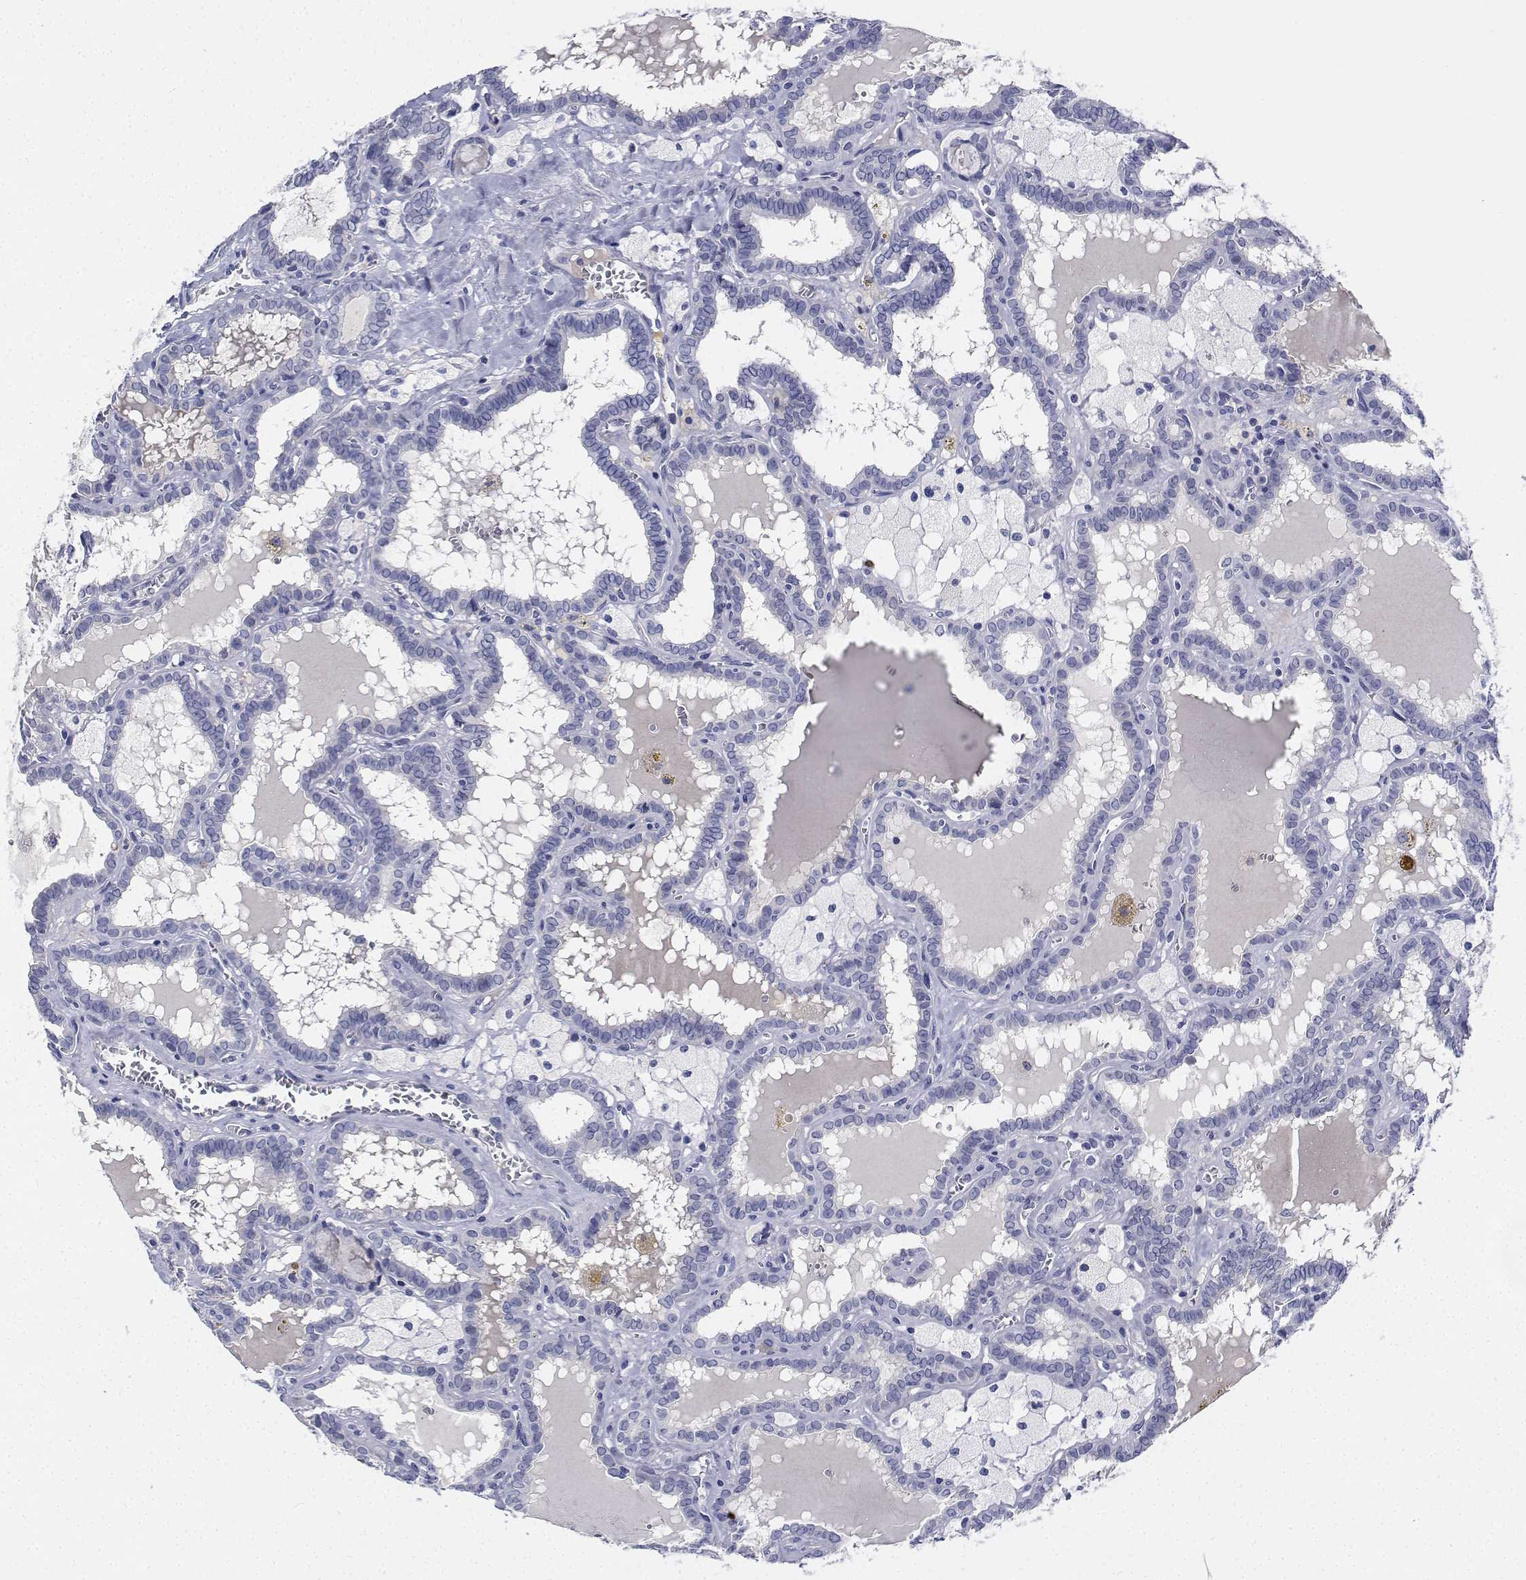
{"staining": {"intensity": "negative", "quantity": "none", "location": "none"}, "tissue": "thyroid cancer", "cell_type": "Tumor cells", "image_type": "cancer", "snomed": [{"axis": "morphology", "description": "Papillary adenocarcinoma, NOS"}, {"axis": "topography", "description": "Thyroid gland"}], "caption": "Papillary adenocarcinoma (thyroid) stained for a protein using immunohistochemistry reveals no expression tumor cells.", "gene": "PLXNA4", "patient": {"sex": "female", "age": 39}}